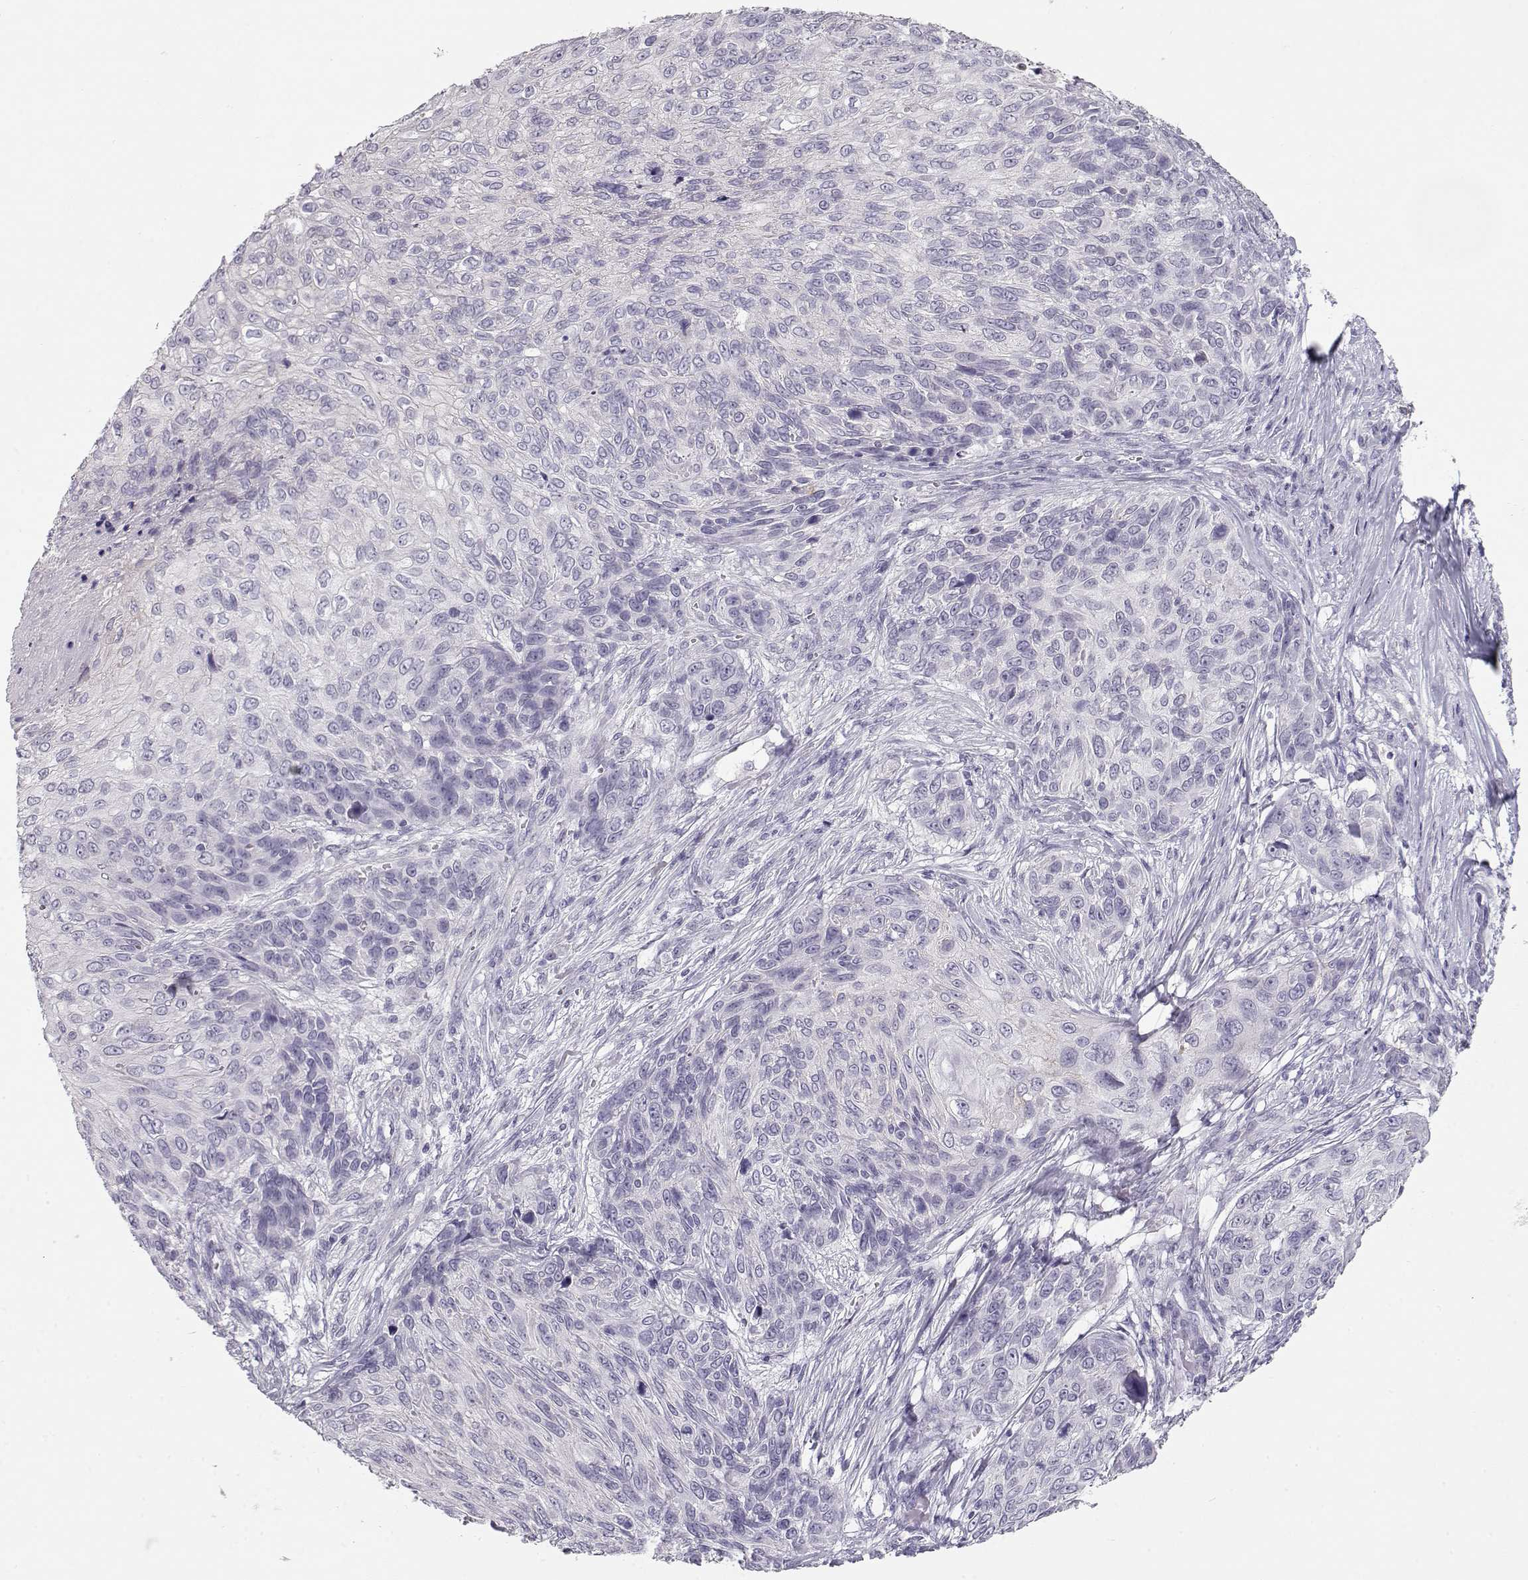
{"staining": {"intensity": "negative", "quantity": "none", "location": "none"}, "tissue": "skin cancer", "cell_type": "Tumor cells", "image_type": "cancer", "snomed": [{"axis": "morphology", "description": "Squamous cell carcinoma, NOS"}, {"axis": "topography", "description": "Skin"}], "caption": "Micrograph shows no significant protein staining in tumor cells of squamous cell carcinoma (skin).", "gene": "NUTM1", "patient": {"sex": "male", "age": 92}}